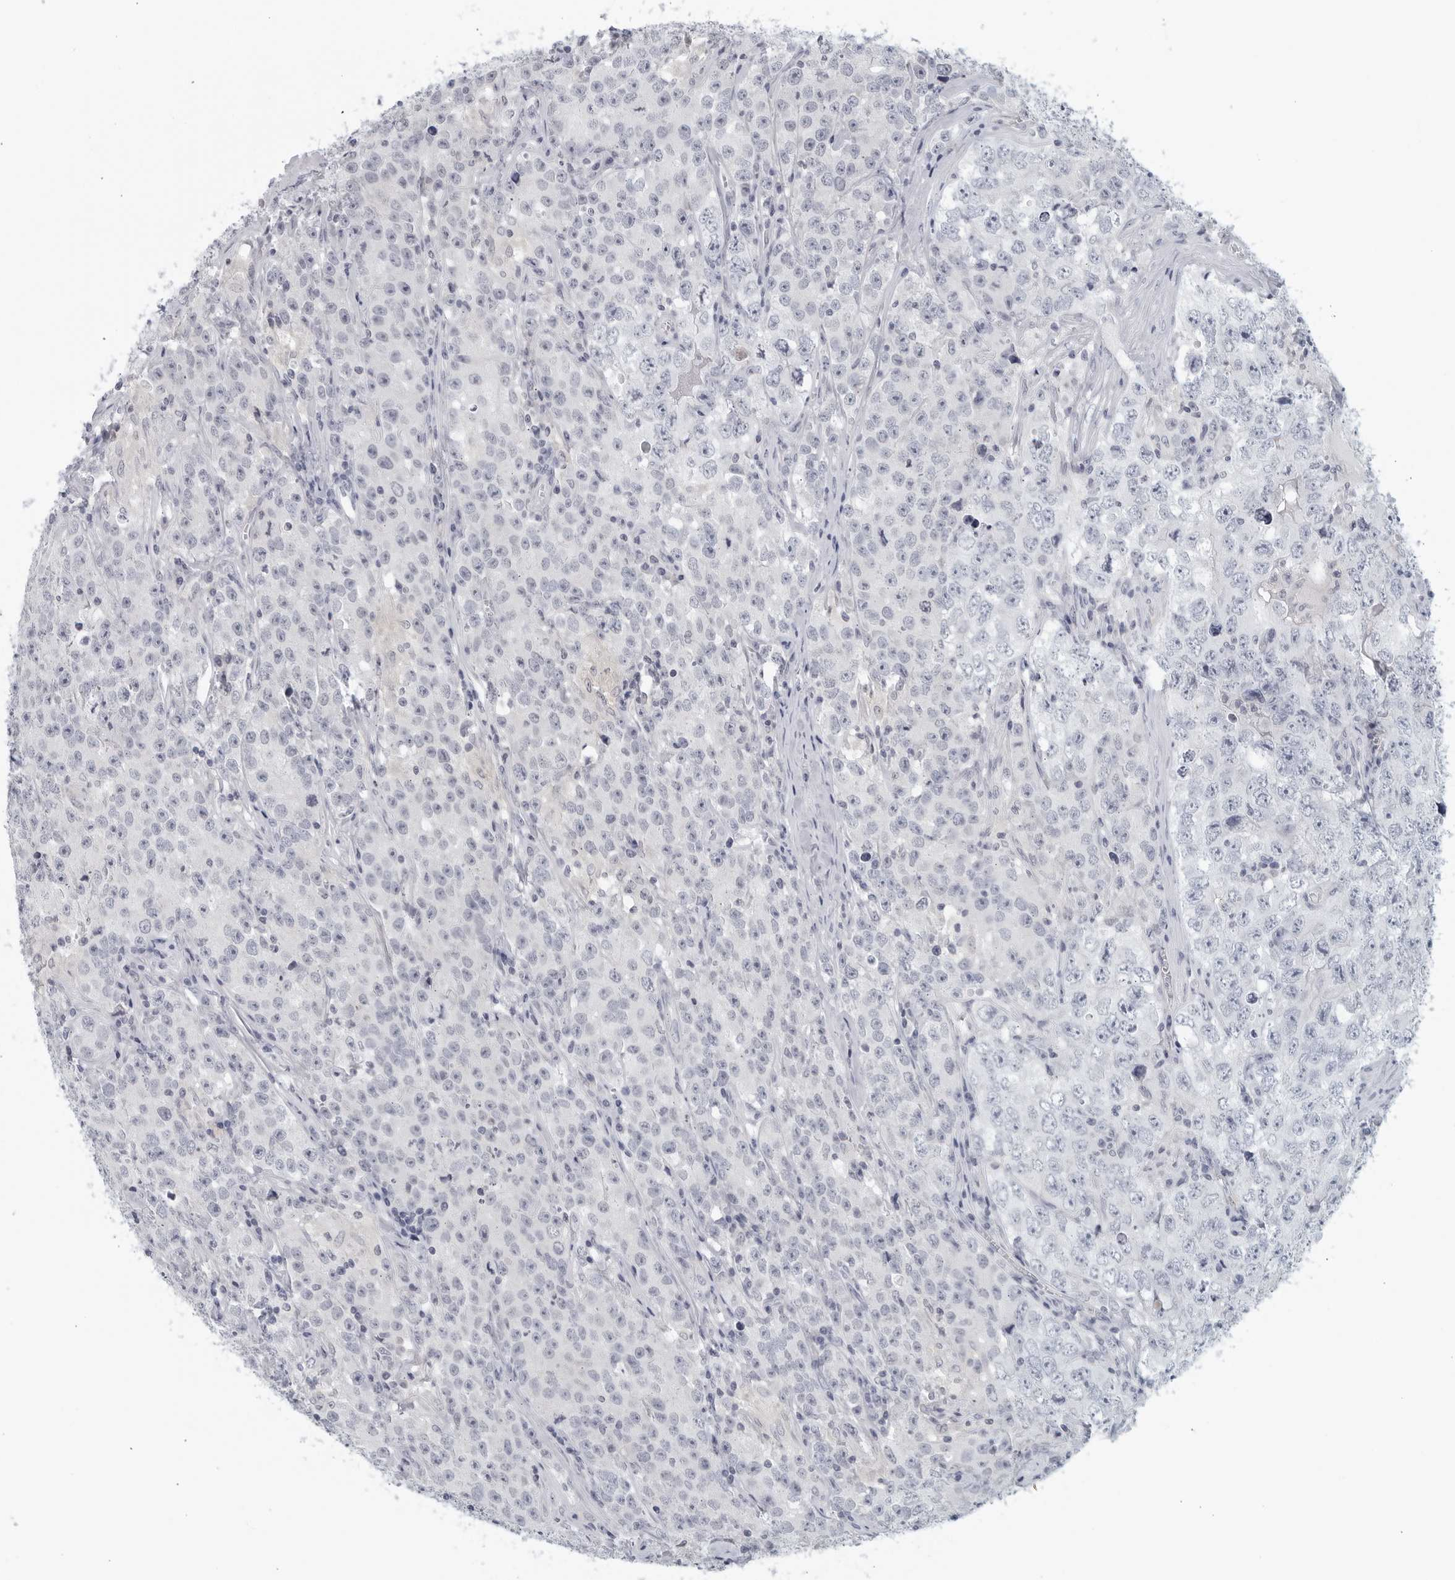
{"staining": {"intensity": "negative", "quantity": "none", "location": "none"}, "tissue": "testis cancer", "cell_type": "Tumor cells", "image_type": "cancer", "snomed": [{"axis": "morphology", "description": "Seminoma, NOS"}, {"axis": "morphology", "description": "Carcinoma, Embryonal, NOS"}, {"axis": "topography", "description": "Testis"}], "caption": "An immunohistochemistry (IHC) histopathology image of testis cancer is shown. There is no staining in tumor cells of testis cancer.", "gene": "MATN1", "patient": {"sex": "male", "age": 43}}